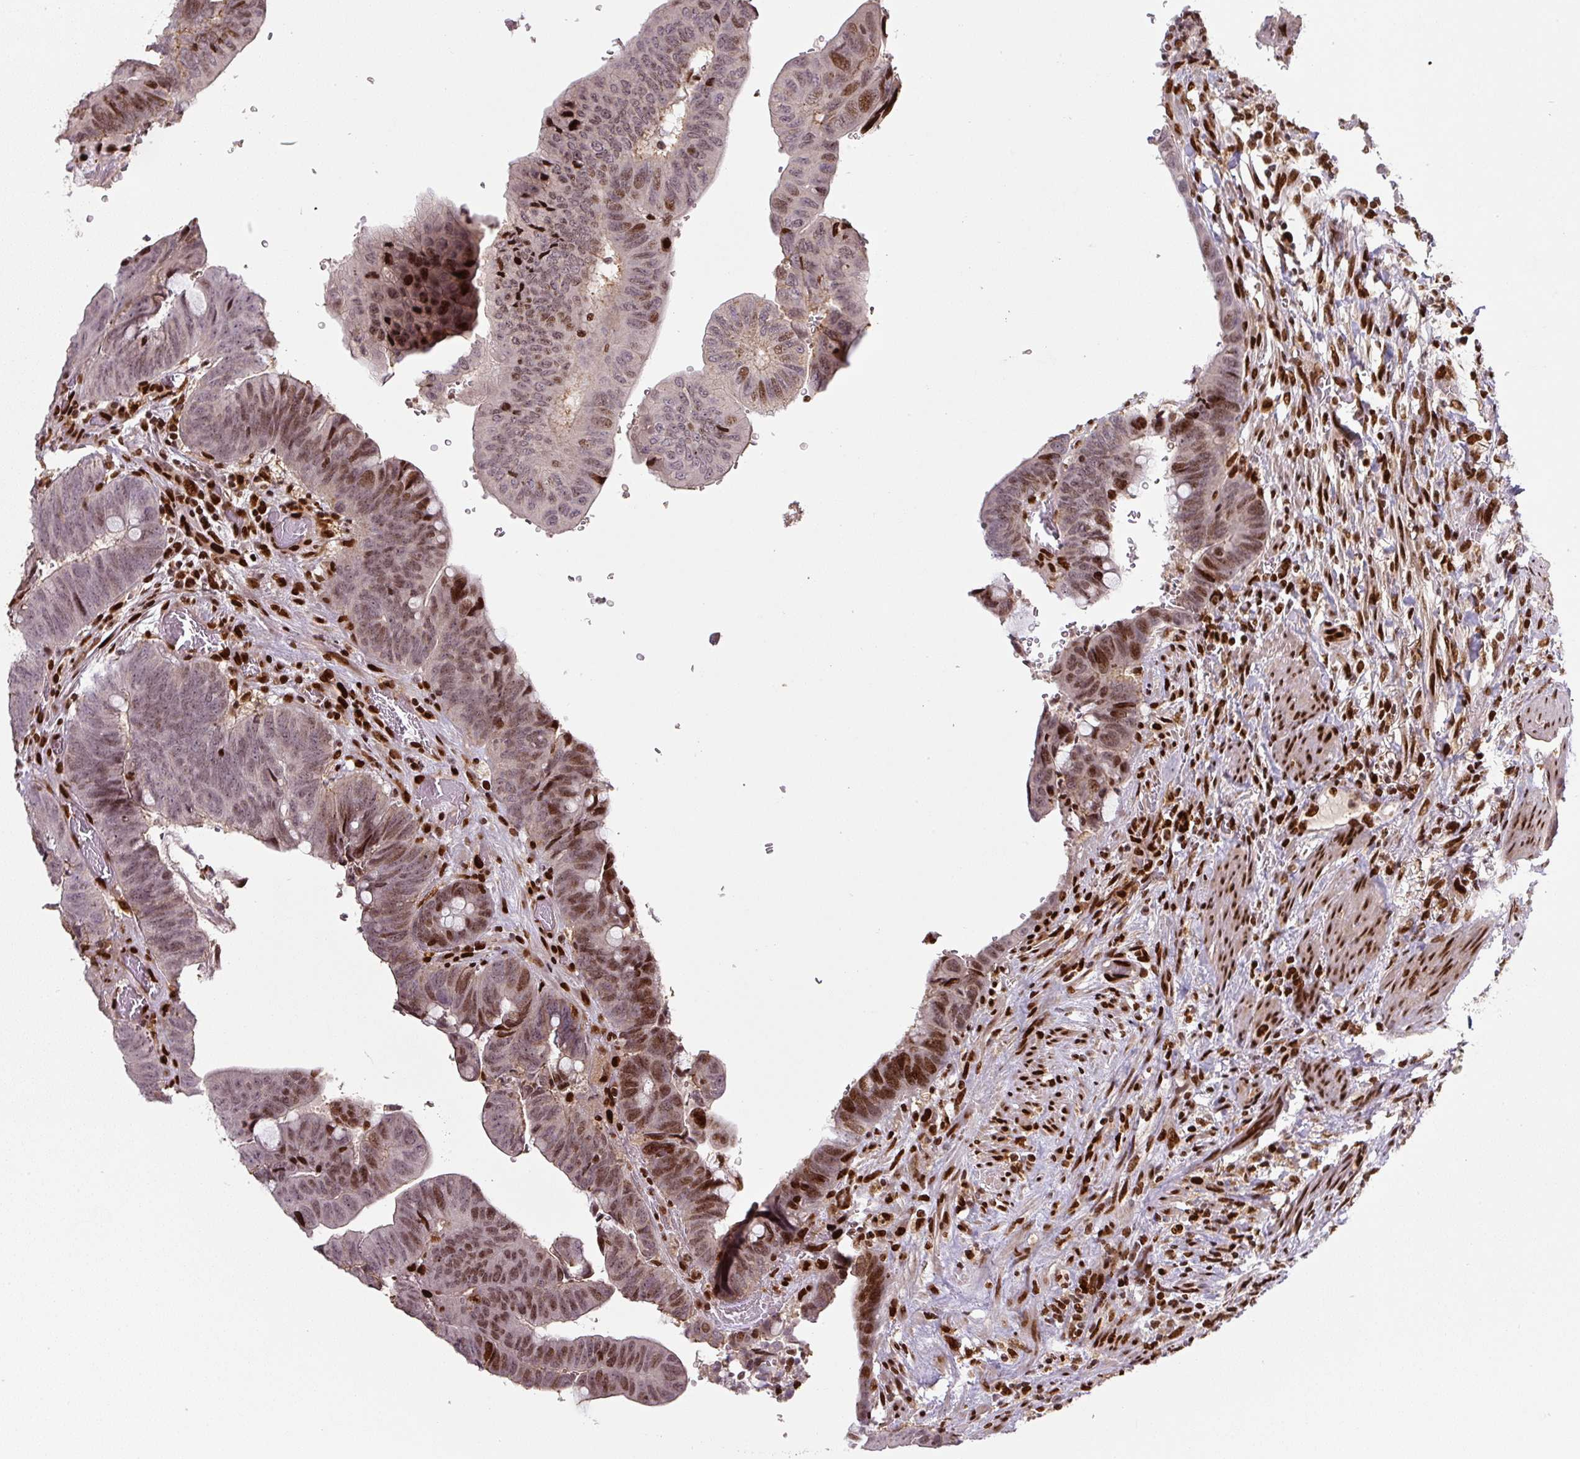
{"staining": {"intensity": "moderate", "quantity": ">75%", "location": "nuclear"}, "tissue": "colorectal cancer", "cell_type": "Tumor cells", "image_type": "cancer", "snomed": [{"axis": "morphology", "description": "Normal tissue, NOS"}, {"axis": "morphology", "description": "Adenocarcinoma, NOS"}, {"axis": "topography", "description": "Rectum"}, {"axis": "topography", "description": "Peripheral nerve tissue"}], "caption": "A medium amount of moderate nuclear positivity is appreciated in approximately >75% of tumor cells in colorectal cancer tissue. The staining is performed using DAB brown chromogen to label protein expression. The nuclei are counter-stained blue using hematoxylin.", "gene": "PYDC2", "patient": {"sex": "male", "age": 92}}